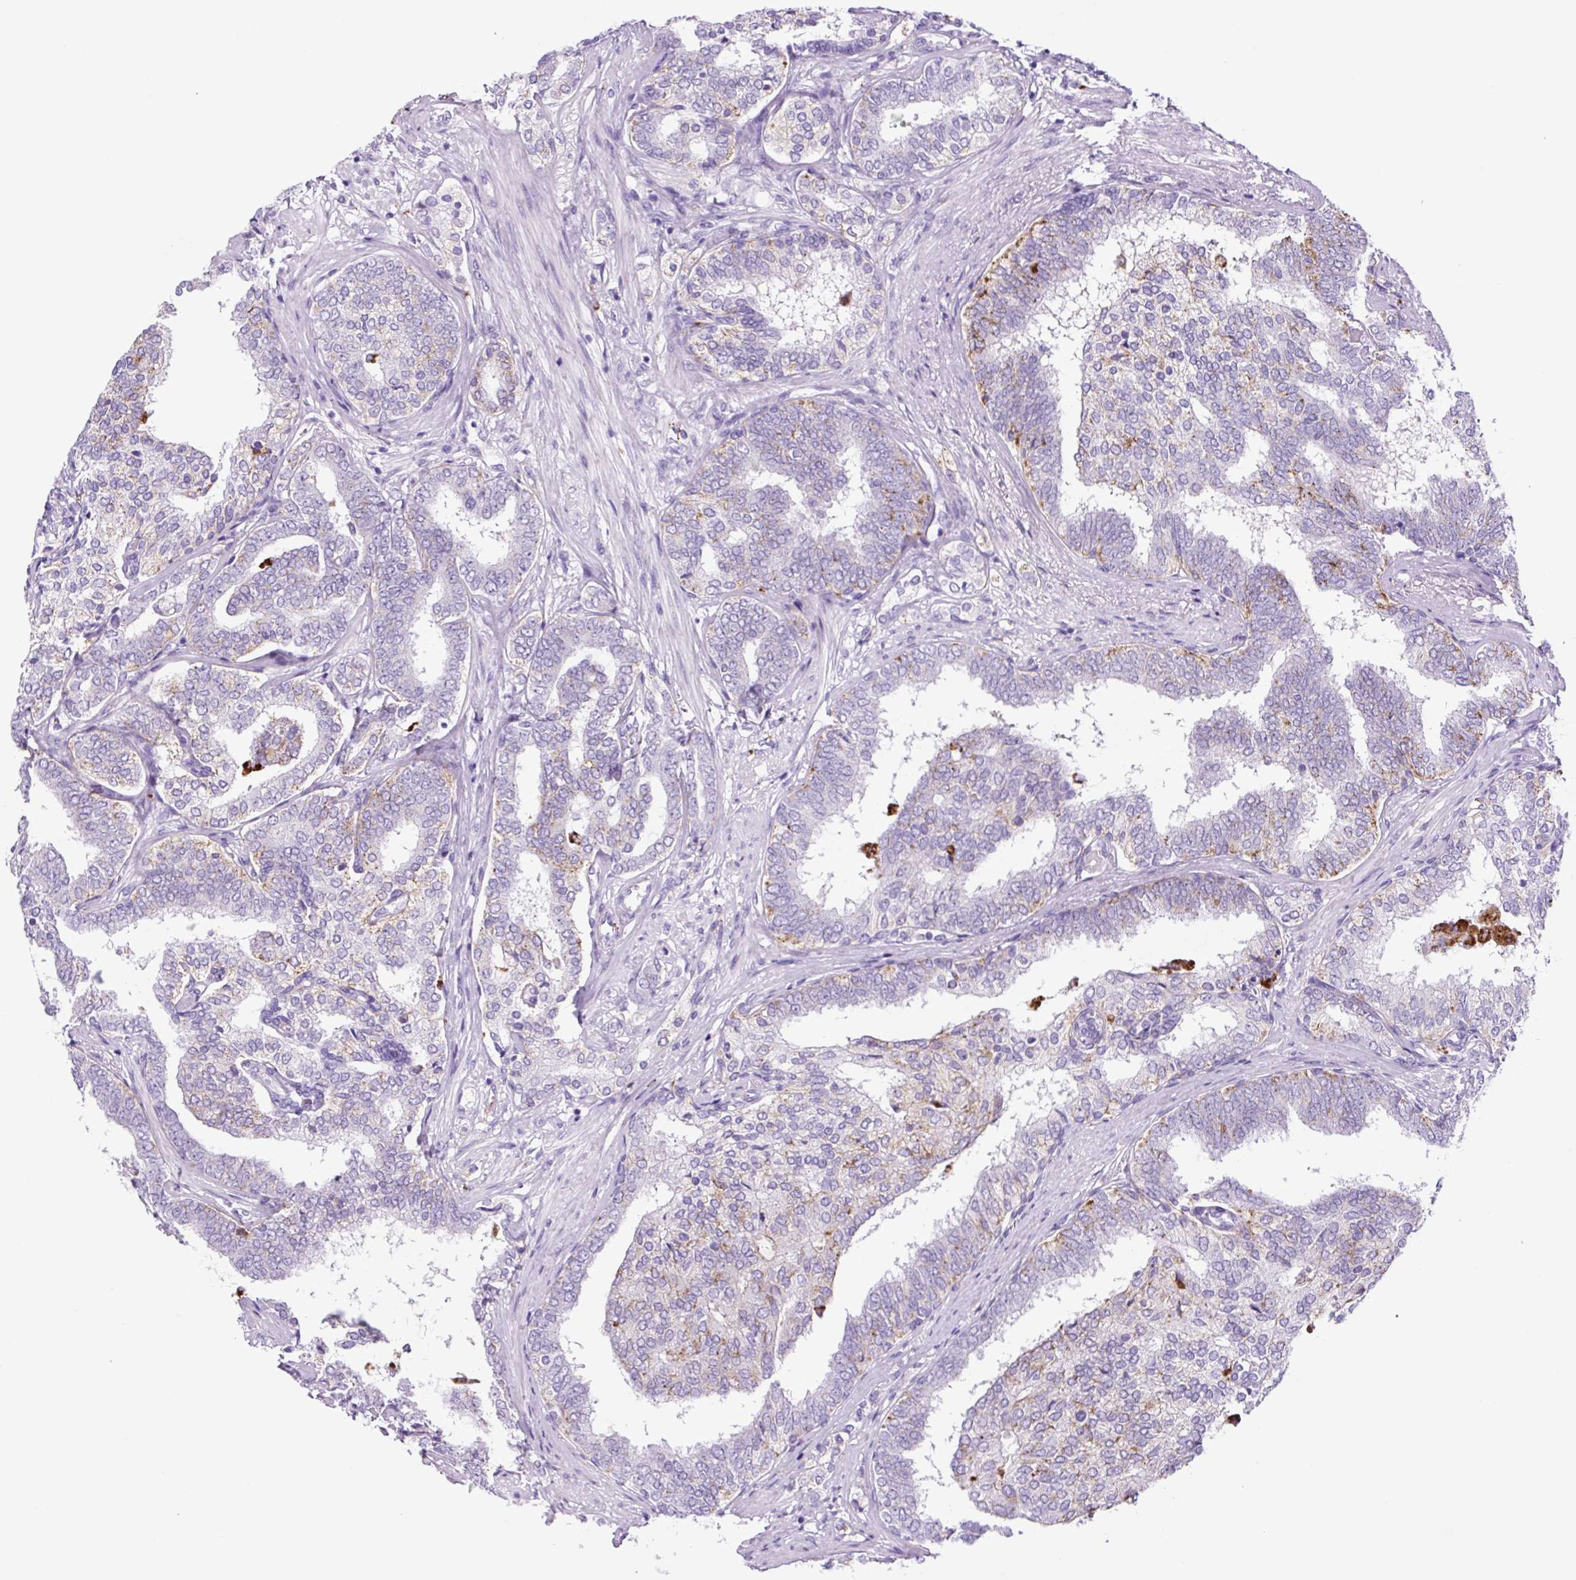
{"staining": {"intensity": "weak", "quantity": "<25%", "location": "cytoplasmic/membranous"}, "tissue": "prostate cancer", "cell_type": "Tumor cells", "image_type": "cancer", "snomed": [{"axis": "morphology", "description": "Adenocarcinoma, High grade"}, {"axis": "topography", "description": "Prostate"}], "caption": "Micrograph shows no significant protein staining in tumor cells of prostate adenocarcinoma (high-grade).", "gene": "LCN10", "patient": {"sex": "male", "age": 72}}